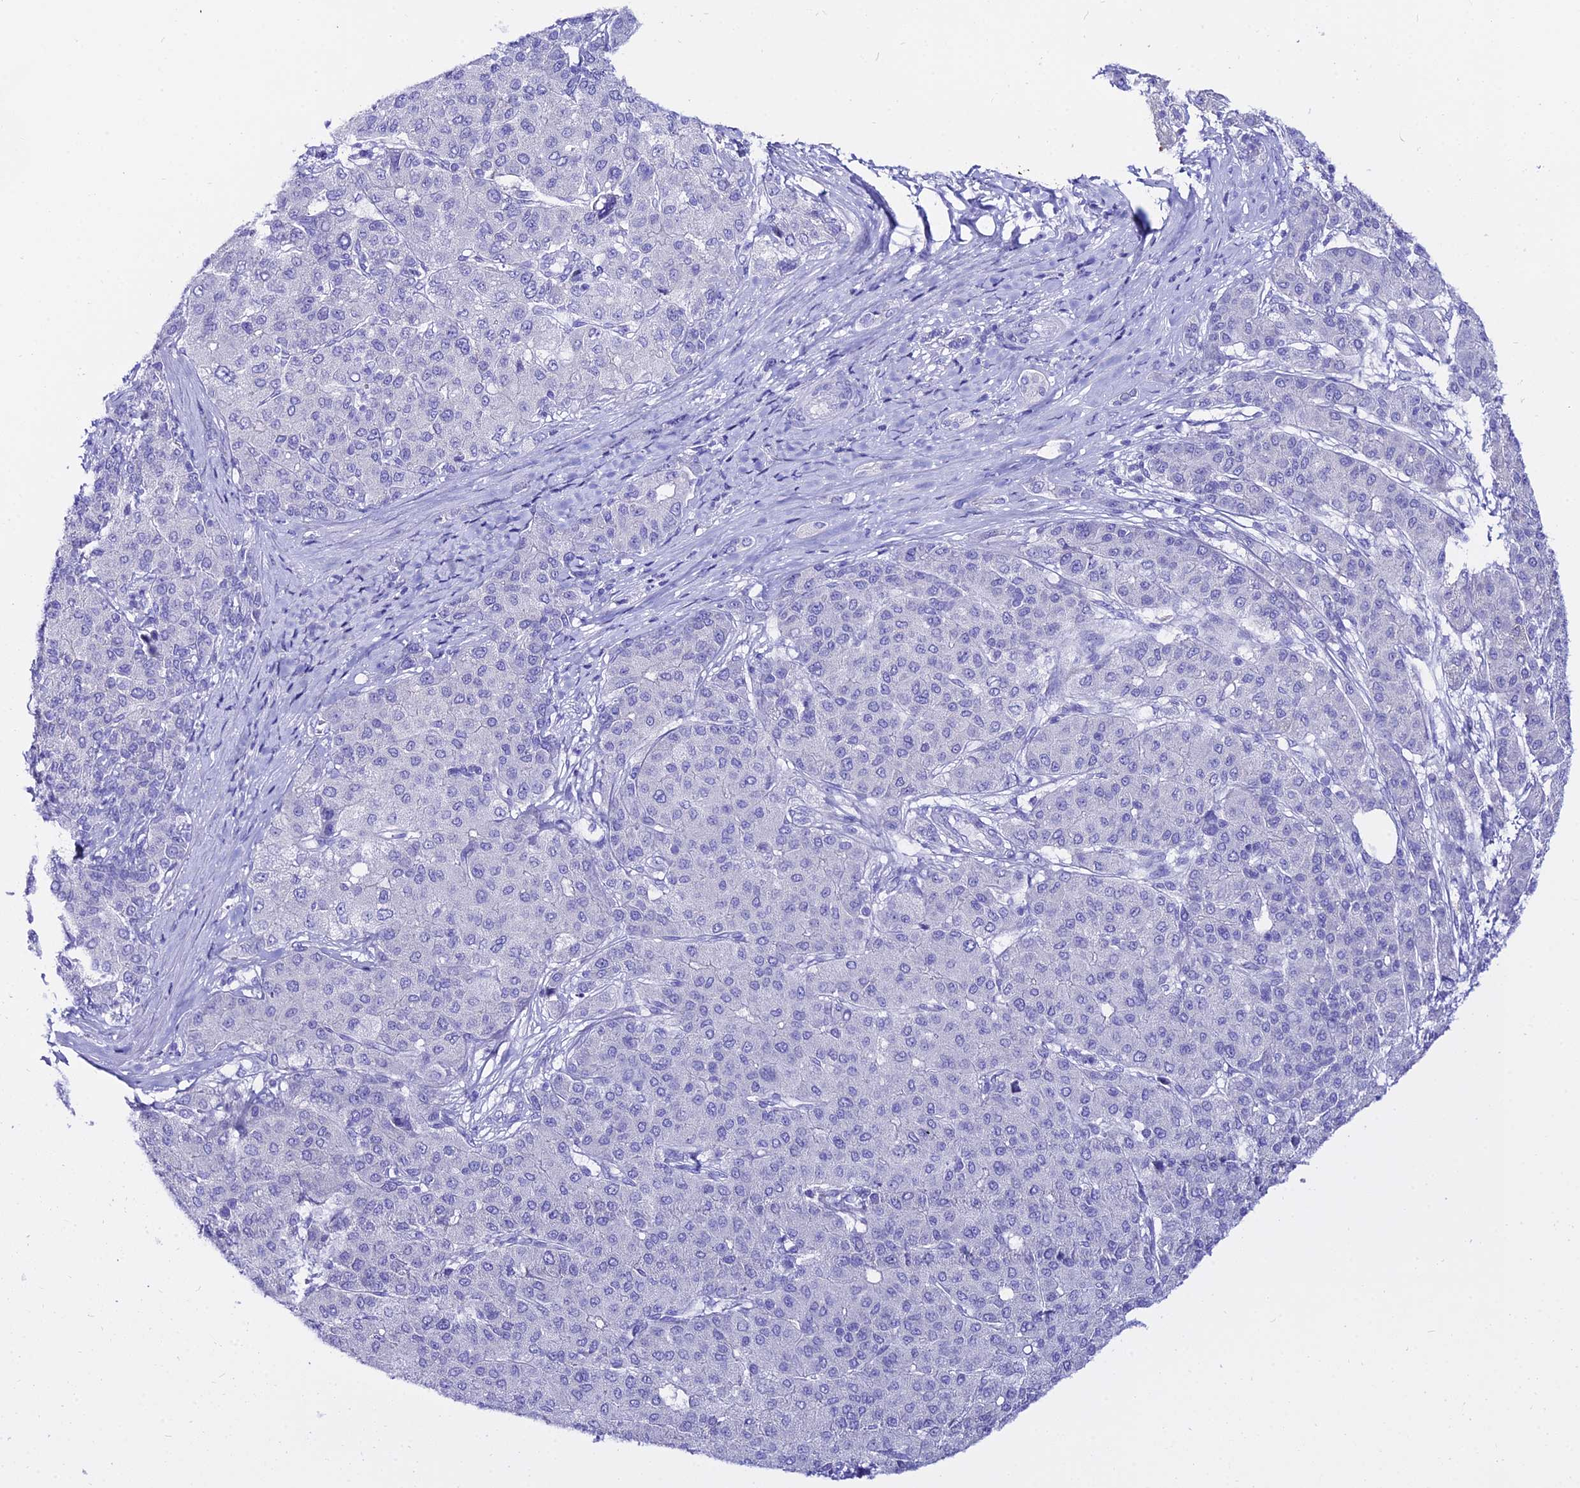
{"staining": {"intensity": "negative", "quantity": "none", "location": "none"}, "tissue": "liver cancer", "cell_type": "Tumor cells", "image_type": "cancer", "snomed": [{"axis": "morphology", "description": "Carcinoma, Hepatocellular, NOS"}, {"axis": "topography", "description": "Liver"}], "caption": "Tumor cells are negative for brown protein staining in liver hepatocellular carcinoma. The staining was performed using DAB to visualize the protein expression in brown, while the nuclei were stained in blue with hematoxylin (Magnification: 20x).", "gene": "OR4D5", "patient": {"sex": "male", "age": 65}}